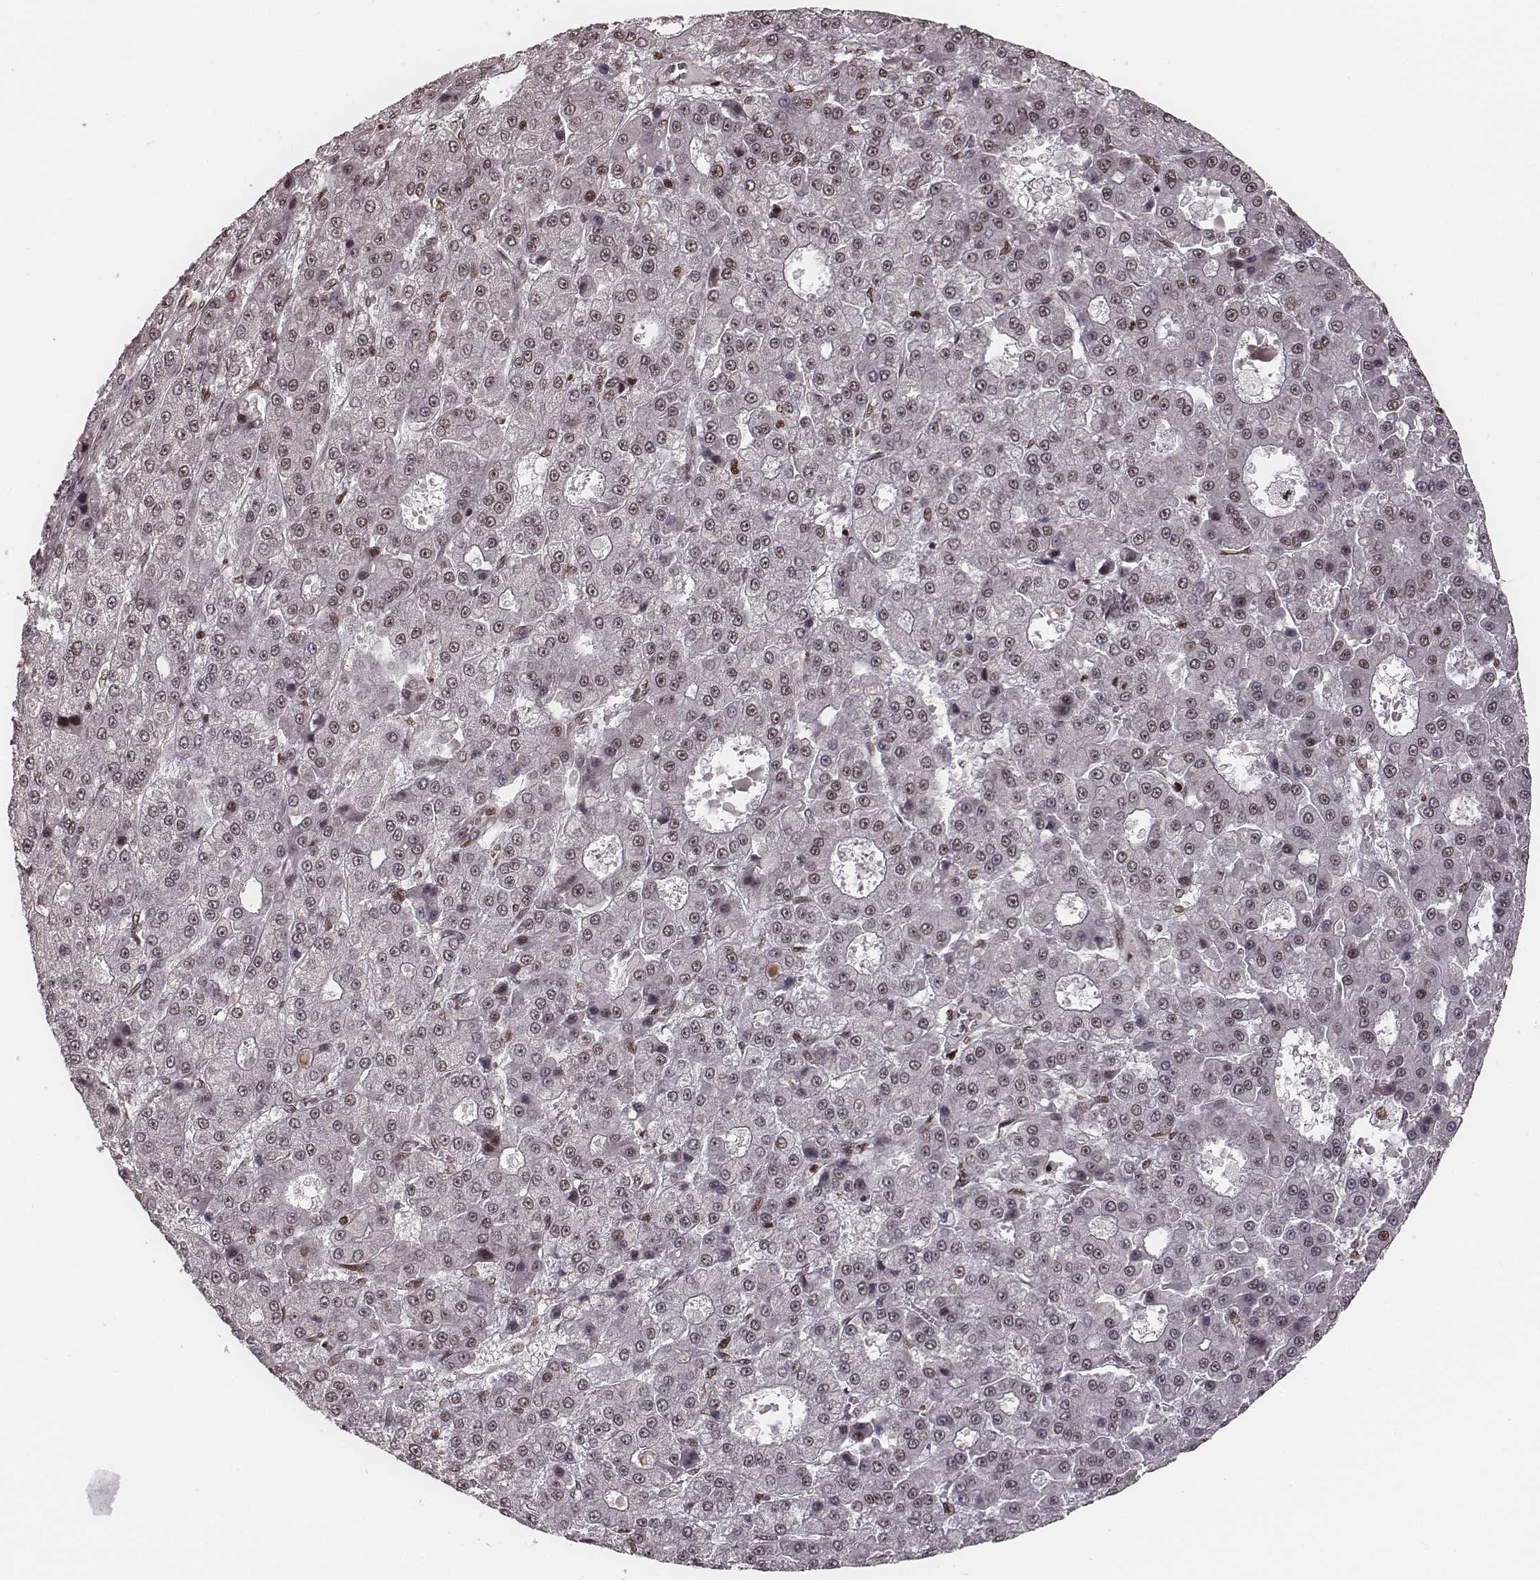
{"staining": {"intensity": "weak", "quantity": "<25%", "location": "nuclear"}, "tissue": "liver cancer", "cell_type": "Tumor cells", "image_type": "cancer", "snomed": [{"axis": "morphology", "description": "Carcinoma, Hepatocellular, NOS"}, {"axis": "topography", "description": "Liver"}], "caption": "This is a micrograph of immunohistochemistry (IHC) staining of liver hepatocellular carcinoma, which shows no positivity in tumor cells.", "gene": "VRK3", "patient": {"sex": "male", "age": 70}}